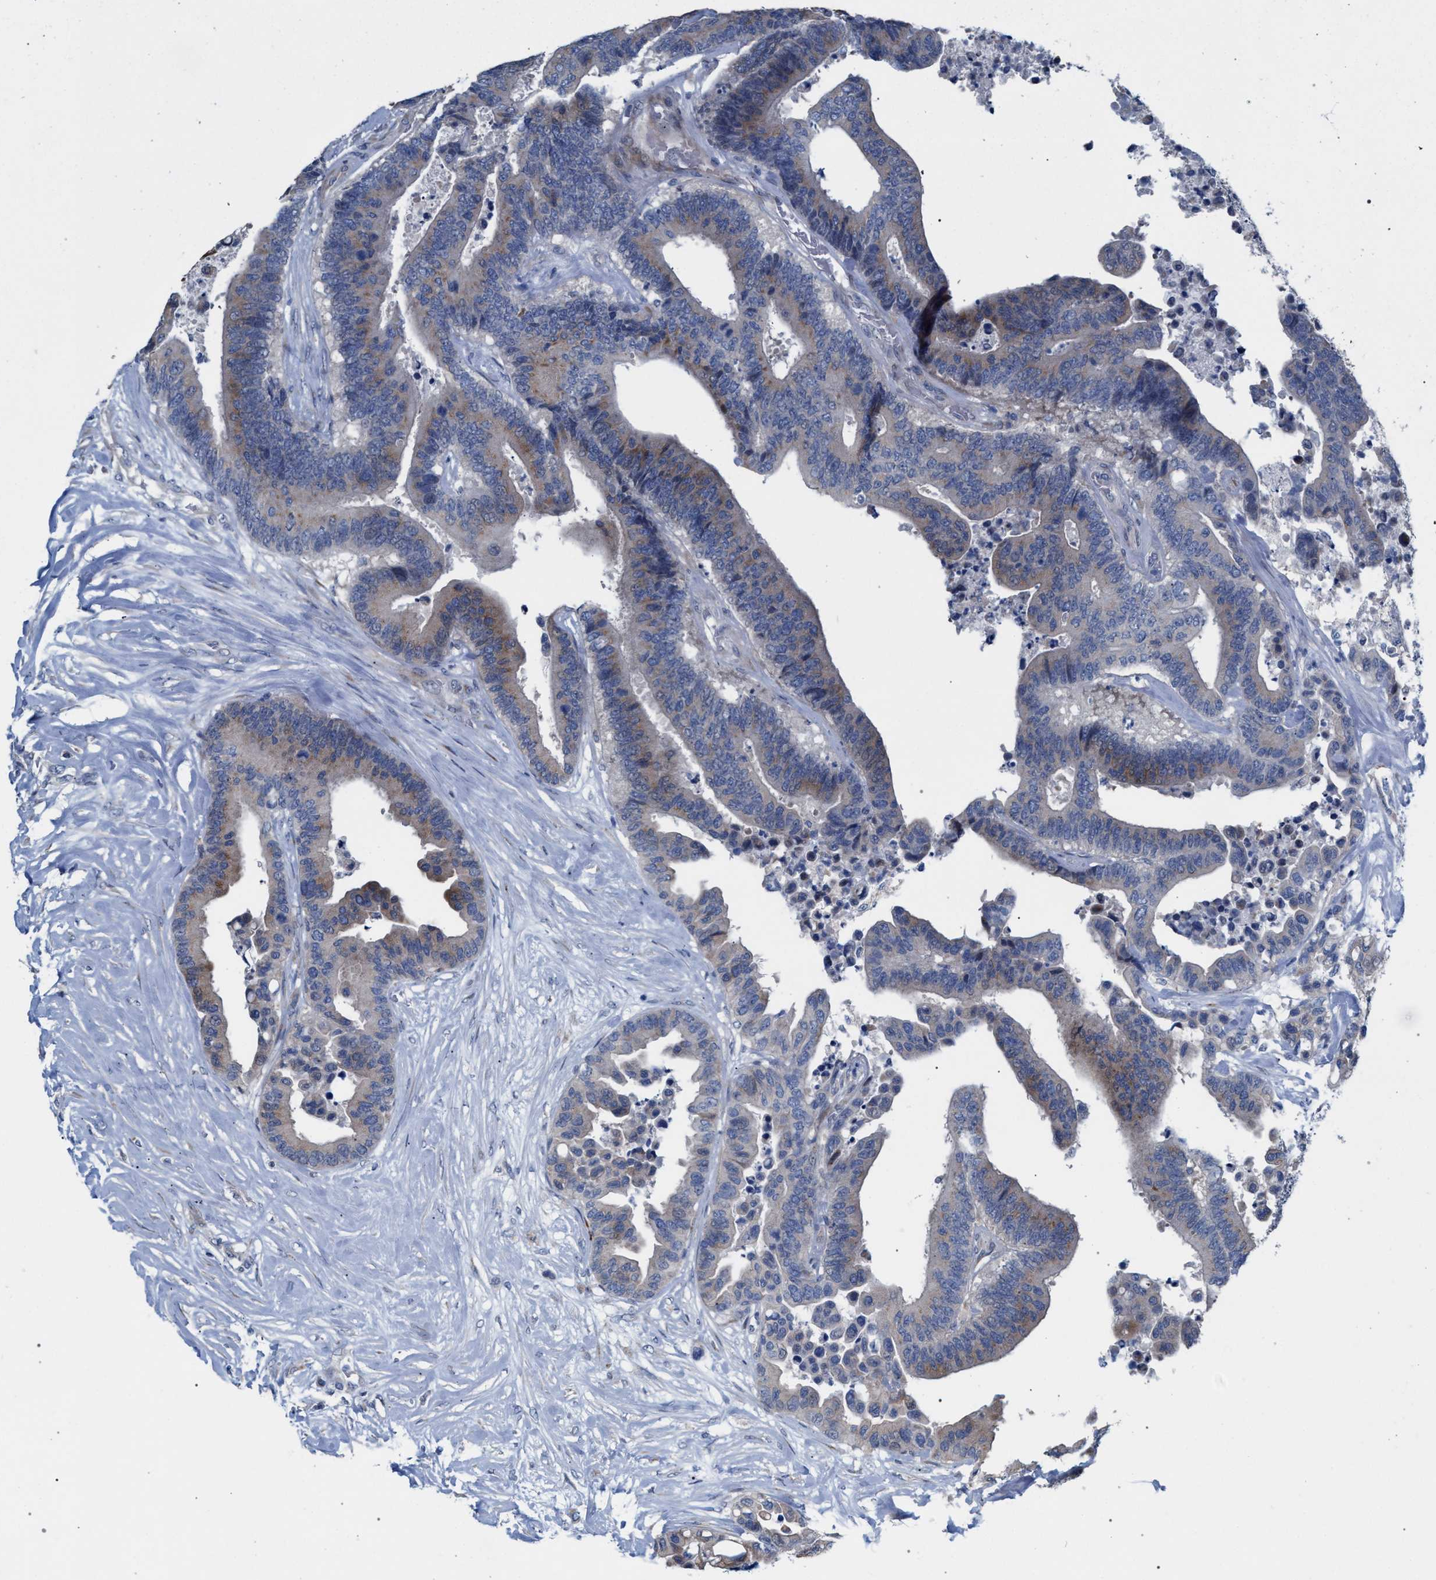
{"staining": {"intensity": "weak", "quantity": "25%-75%", "location": "cytoplasmic/membranous"}, "tissue": "colorectal cancer", "cell_type": "Tumor cells", "image_type": "cancer", "snomed": [{"axis": "morphology", "description": "Normal tissue, NOS"}, {"axis": "morphology", "description": "Adenocarcinoma, NOS"}, {"axis": "topography", "description": "Colon"}], "caption": "Immunohistochemical staining of human colorectal cancer exhibits weak cytoplasmic/membranous protein expression in about 25%-75% of tumor cells.", "gene": "RNF135", "patient": {"sex": "male", "age": 82}}